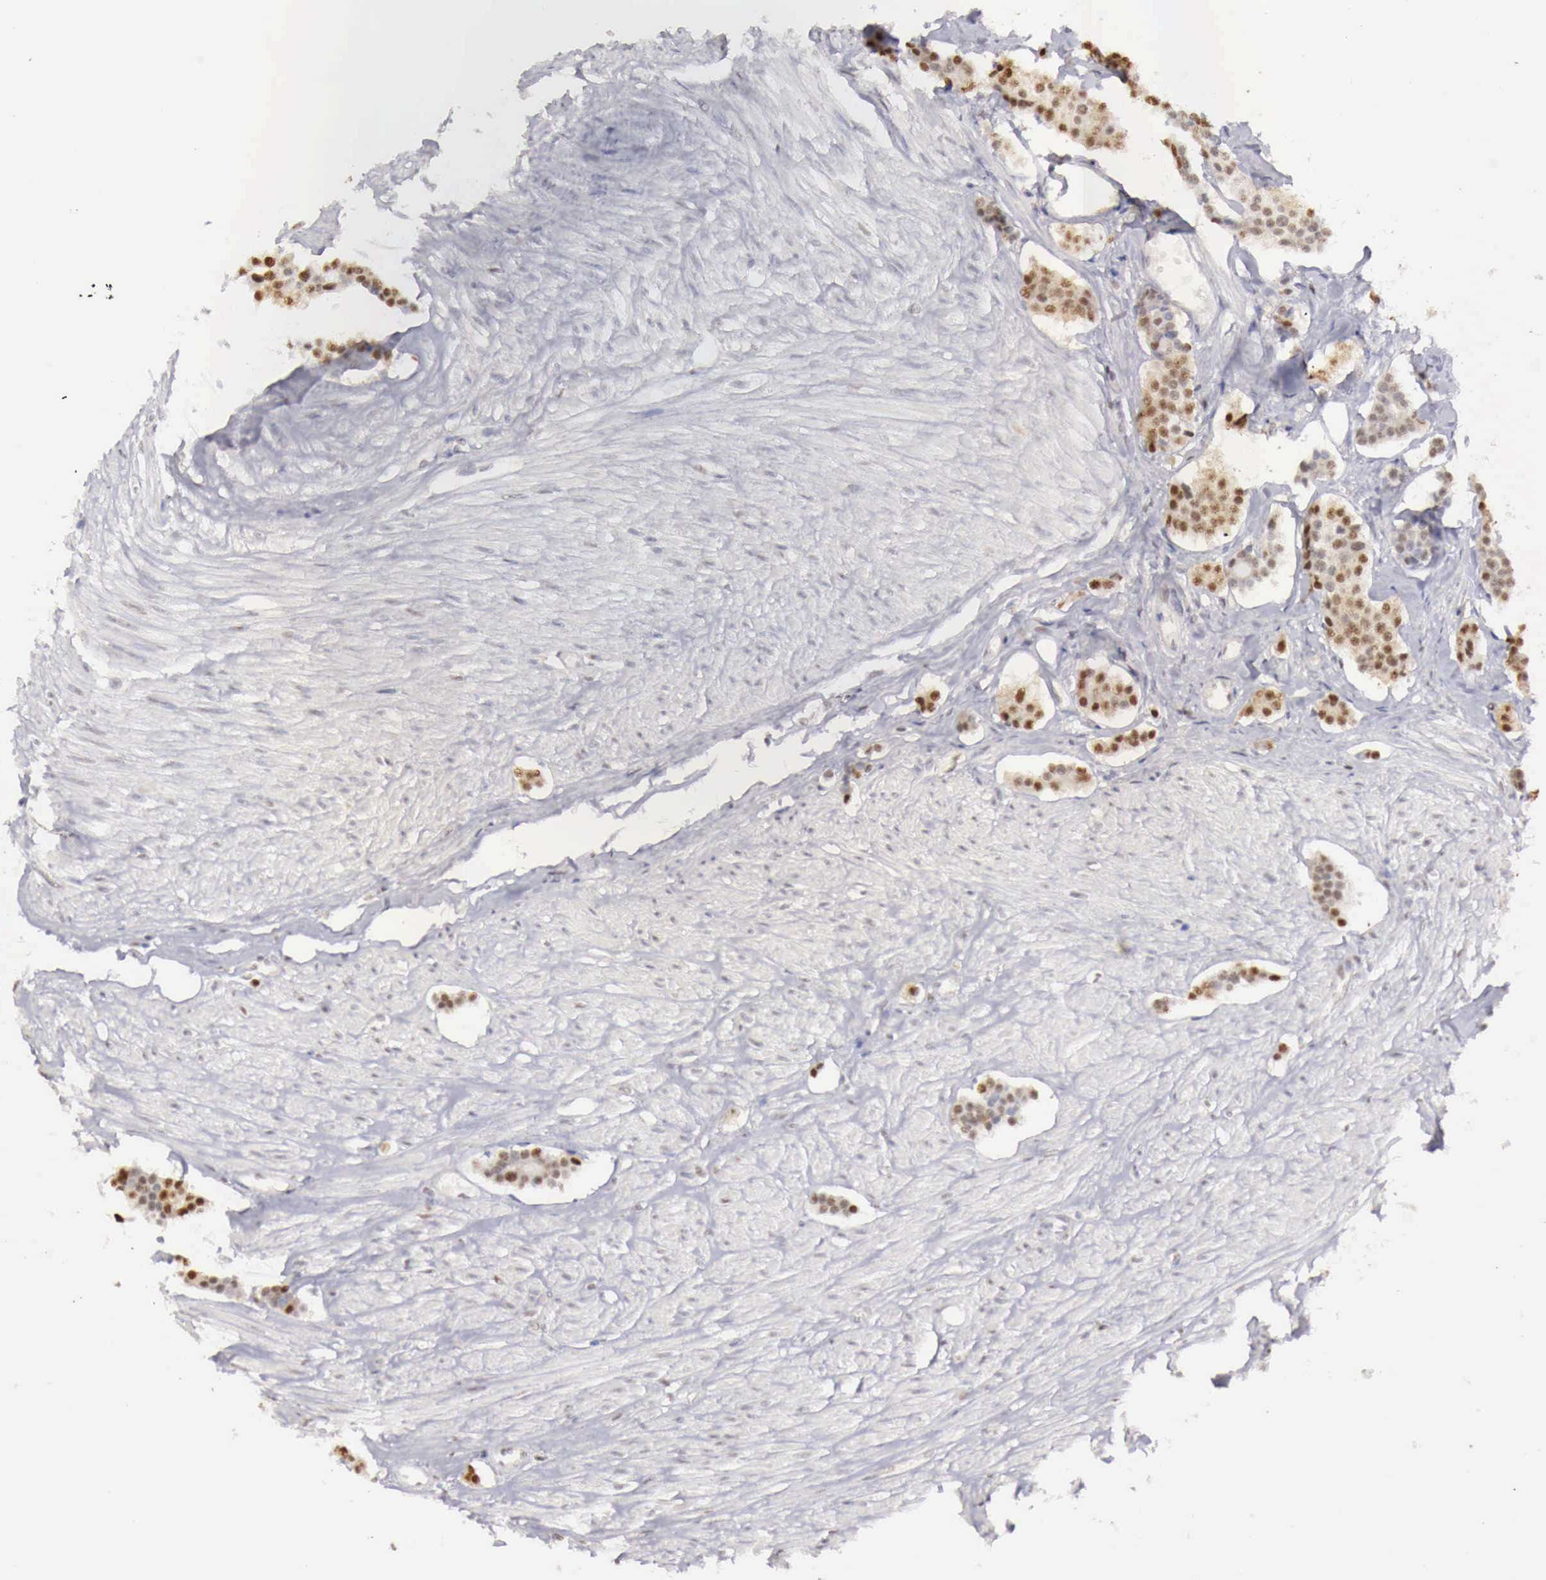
{"staining": {"intensity": "strong", "quantity": ">75%", "location": "cytoplasmic/membranous,nuclear"}, "tissue": "carcinoid", "cell_type": "Tumor cells", "image_type": "cancer", "snomed": [{"axis": "morphology", "description": "Carcinoid, malignant, NOS"}, {"axis": "topography", "description": "Small intestine"}], "caption": "There is high levels of strong cytoplasmic/membranous and nuclear staining in tumor cells of carcinoid, as demonstrated by immunohistochemical staining (brown color).", "gene": "UBA1", "patient": {"sex": "male", "age": 60}}